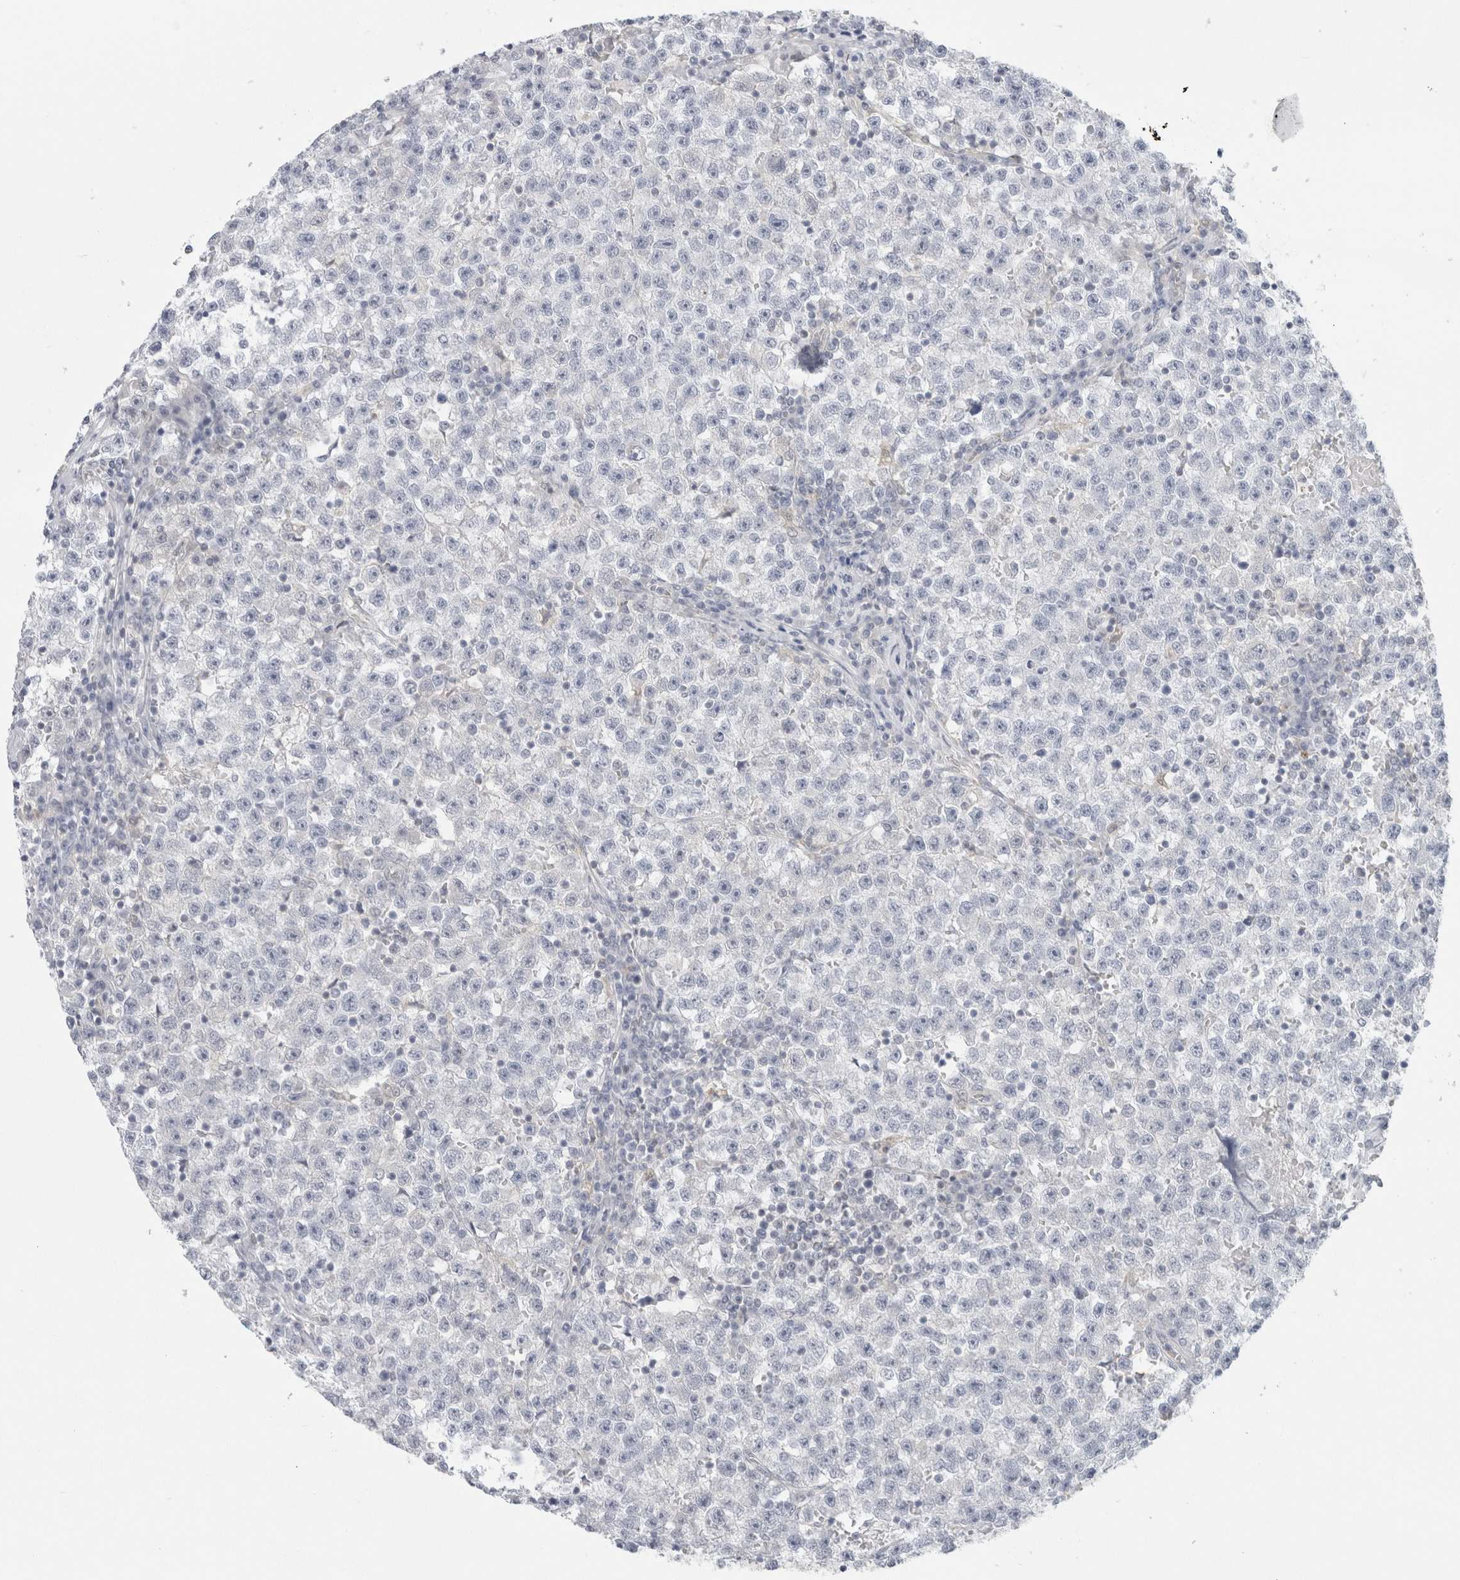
{"staining": {"intensity": "negative", "quantity": "none", "location": "none"}, "tissue": "testis cancer", "cell_type": "Tumor cells", "image_type": "cancer", "snomed": [{"axis": "morphology", "description": "Seminoma, NOS"}, {"axis": "topography", "description": "Testis"}], "caption": "Testis cancer was stained to show a protein in brown. There is no significant positivity in tumor cells. (Stains: DAB (3,3'-diaminobenzidine) IHC with hematoxylin counter stain, Microscopy: brightfield microscopy at high magnification).", "gene": "FAHD1", "patient": {"sex": "male", "age": 22}}